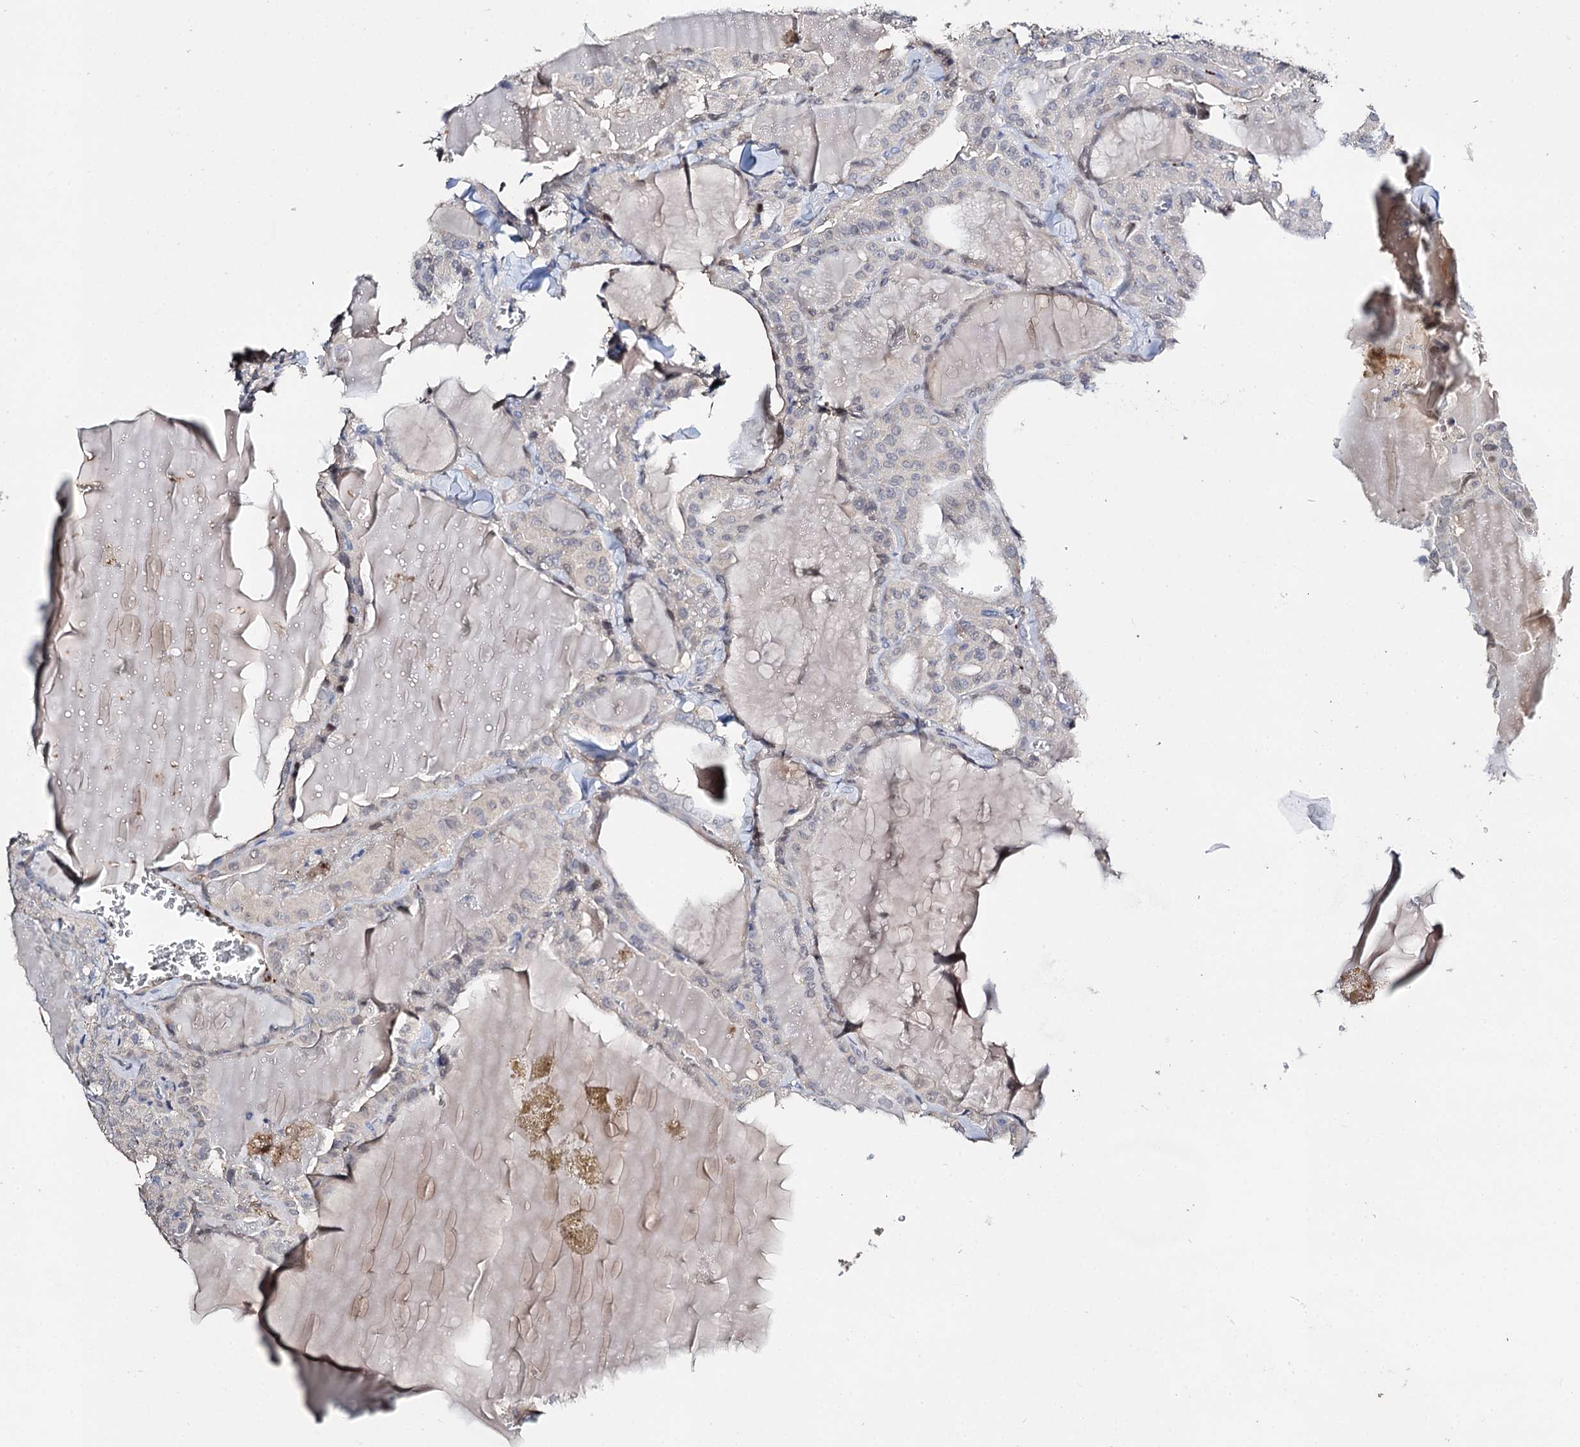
{"staining": {"intensity": "weak", "quantity": "<25%", "location": "nuclear"}, "tissue": "thyroid cancer", "cell_type": "Tumor cells", "image_type": "cancer", "snomed": [{"axis": "morphology", "description": "Papillary adenocarcinoma, NOS"}, {"axis": "topography", "description": "Thyroid gland"}], "caption": "This is an immunohistochemistry image of human thyroid papillary adenocarcinoma. There is no expression in tumor cells.", "gene": "DNAH6", "patient": {"sex": "male", "age": 52}}